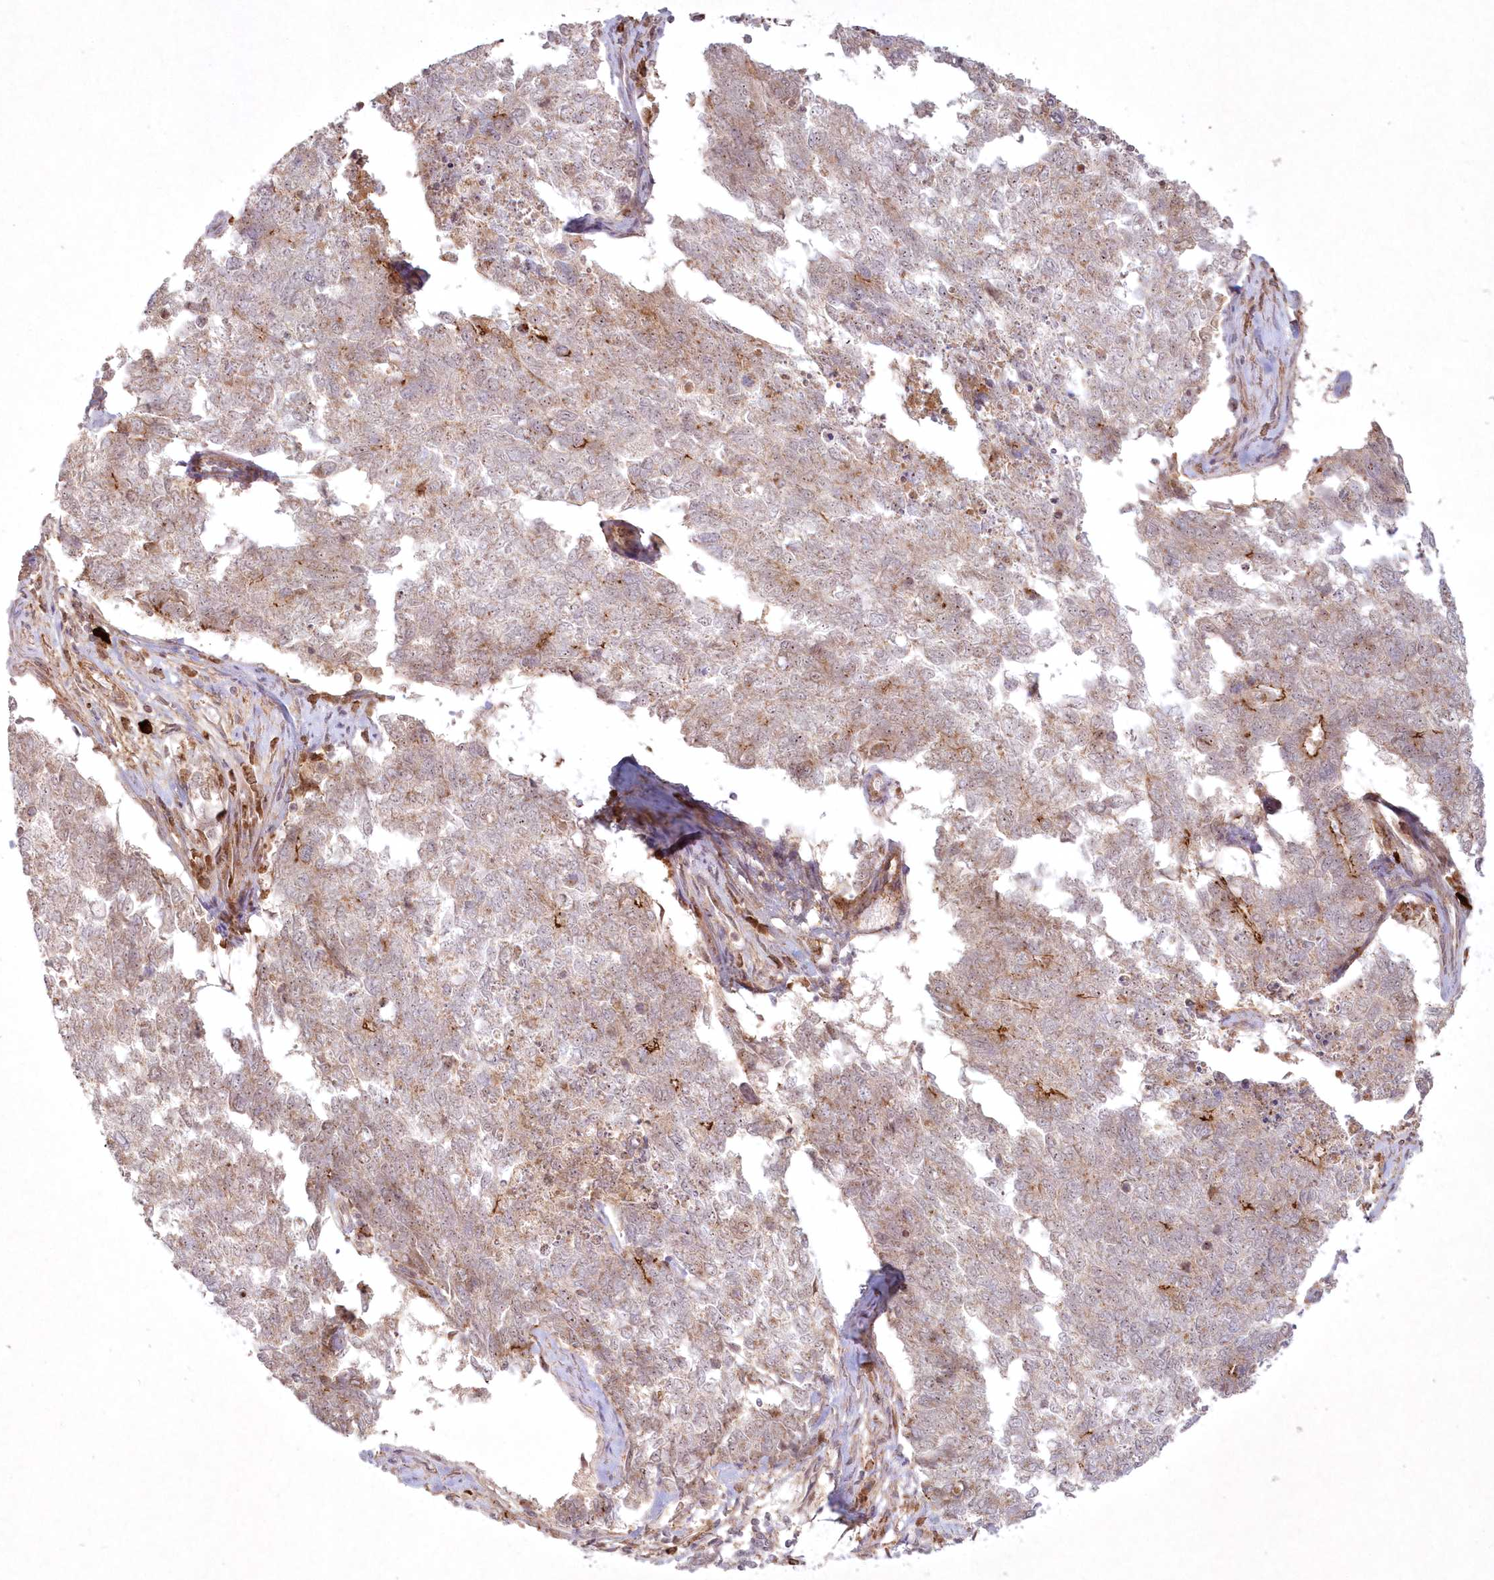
{"staining": {"intensity": "moderate", "quantity": "<25%", "location": "cytoplasmic/membranous"}, "tissue": "cervical cancer", "cell_type": "Tumor cells", "image_type": "cancer", "snomed": [{"axis": "morphology", "description": "Squamous cell carcinoma, NOS"}, {"axis": "topography", "description": "Cervix"}], "caption": "DAB (3,3'-diaminobenzidine) immunohistochemical staining of cervical cancer (squamous cell carcinoma) exhibits moderate cytoplasmic/membranous protein staining in approximately <25% of tumor cells.", "gene": "TOGARAM2", "patient": {"sex": "female", "age": 63}}